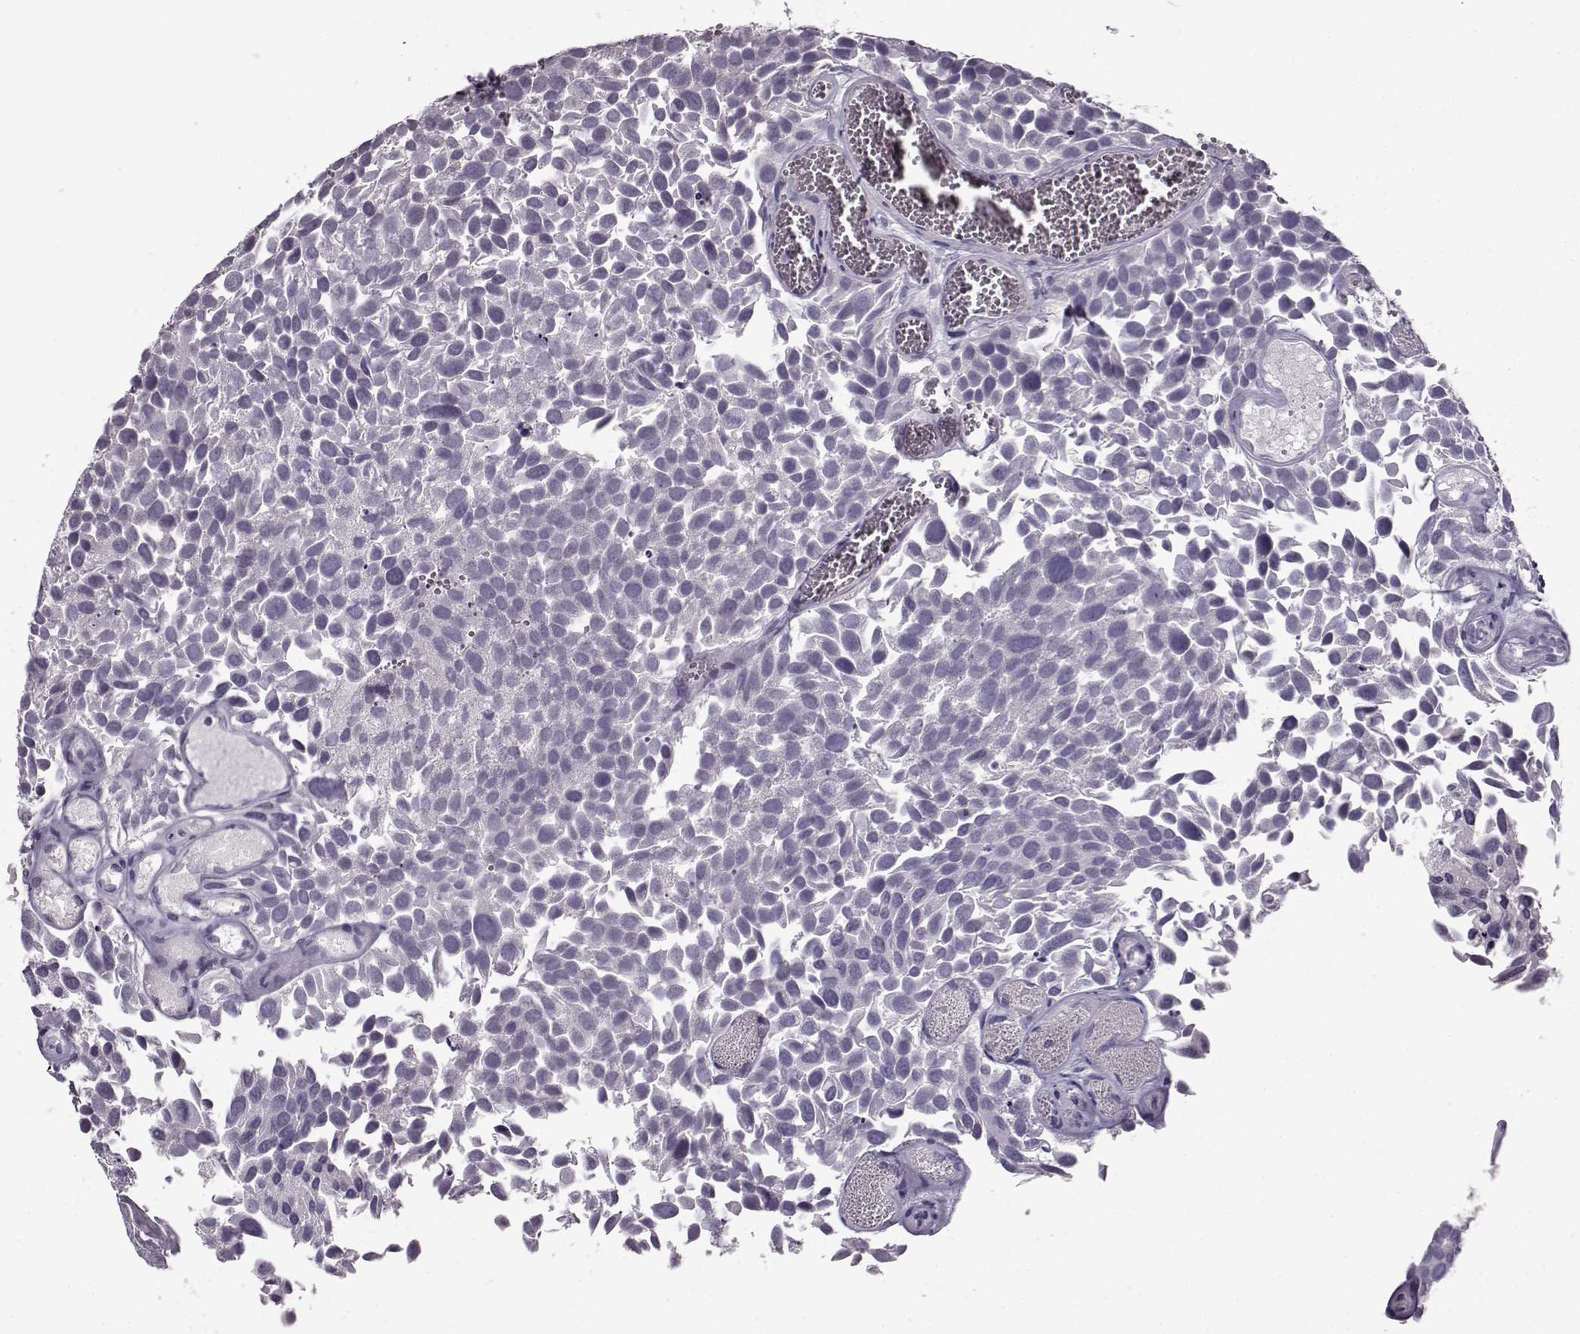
{"staining": {"intensity": "negative", "quantity": "none", "location": "none"}, "tissue": "urothelial cancer", "cell_type": "Tumor cells", "image_type": "cancer", "snomed": [{"axis": "morphology", "description": "Urothelial carcinoma, Low grade"}, {"axis": "topography", "description": "Urinary bladder"}], "caption": "This is an IHC micrograph of human urothelial carcinoma (low-grade). There is no positivity in tumor cells.", "gene": "FSHB", "patient": {"sex": "female", "age": 69}}